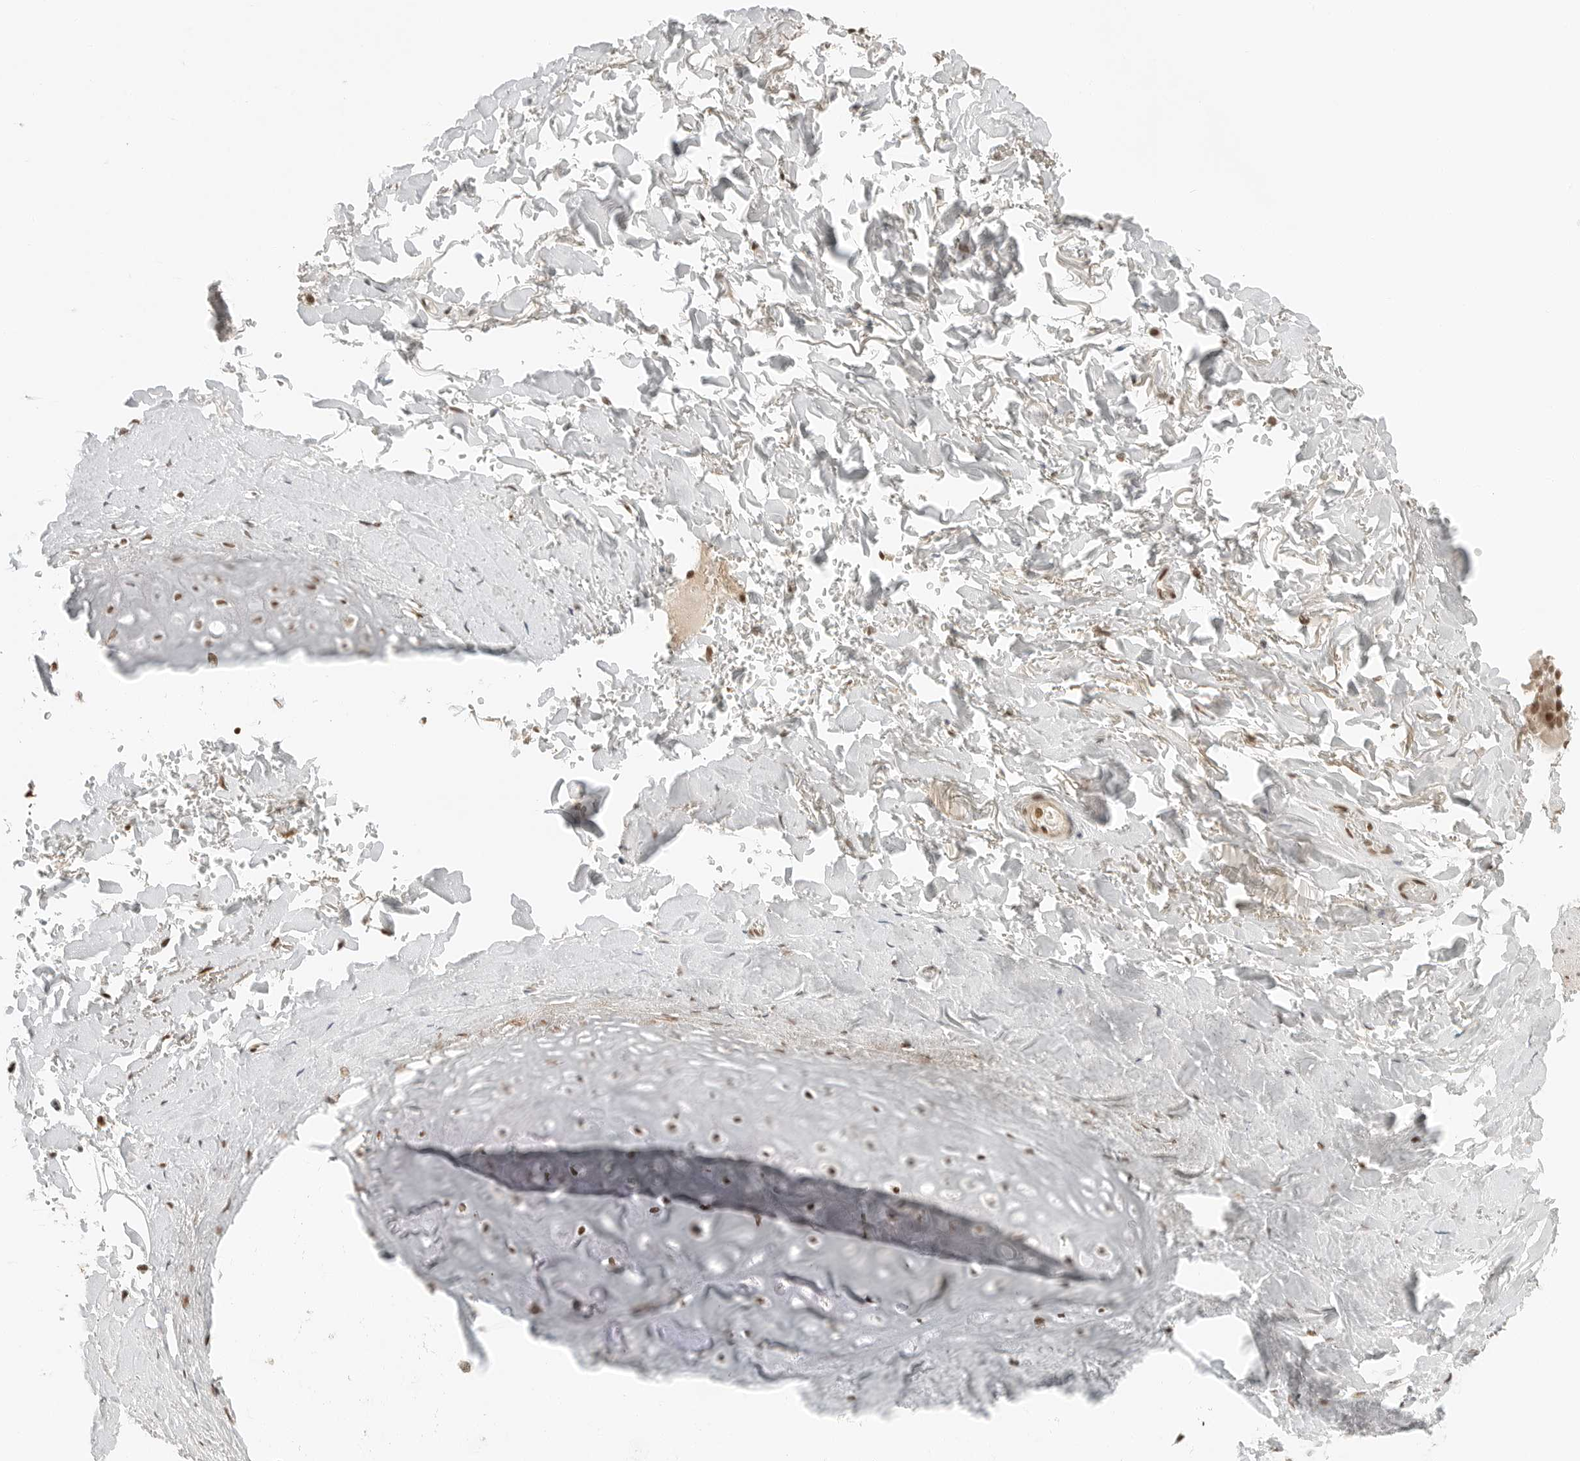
{"staining": {"intensity": "moderate", "quantity": ">75%", "location": "nuclear"}, "tissue": "adipose tissue", "cell_type": "Adipocytes", "image_type": "normal", "snomed": [{"axis": "morphology", "description": "Normal tissue, NOS"}, {"axis": "topography", "description": "Cartilage tissue"}], "caption": "A micrograph of human adipose tissue stained for a protein displays moderate nuclear brown staining in adipocytes. (brown staining indicates protein expression, while blue staining denotes nuclei).", "gene": "CRTC2", "patient": {"sex": "female", "age": 63}}